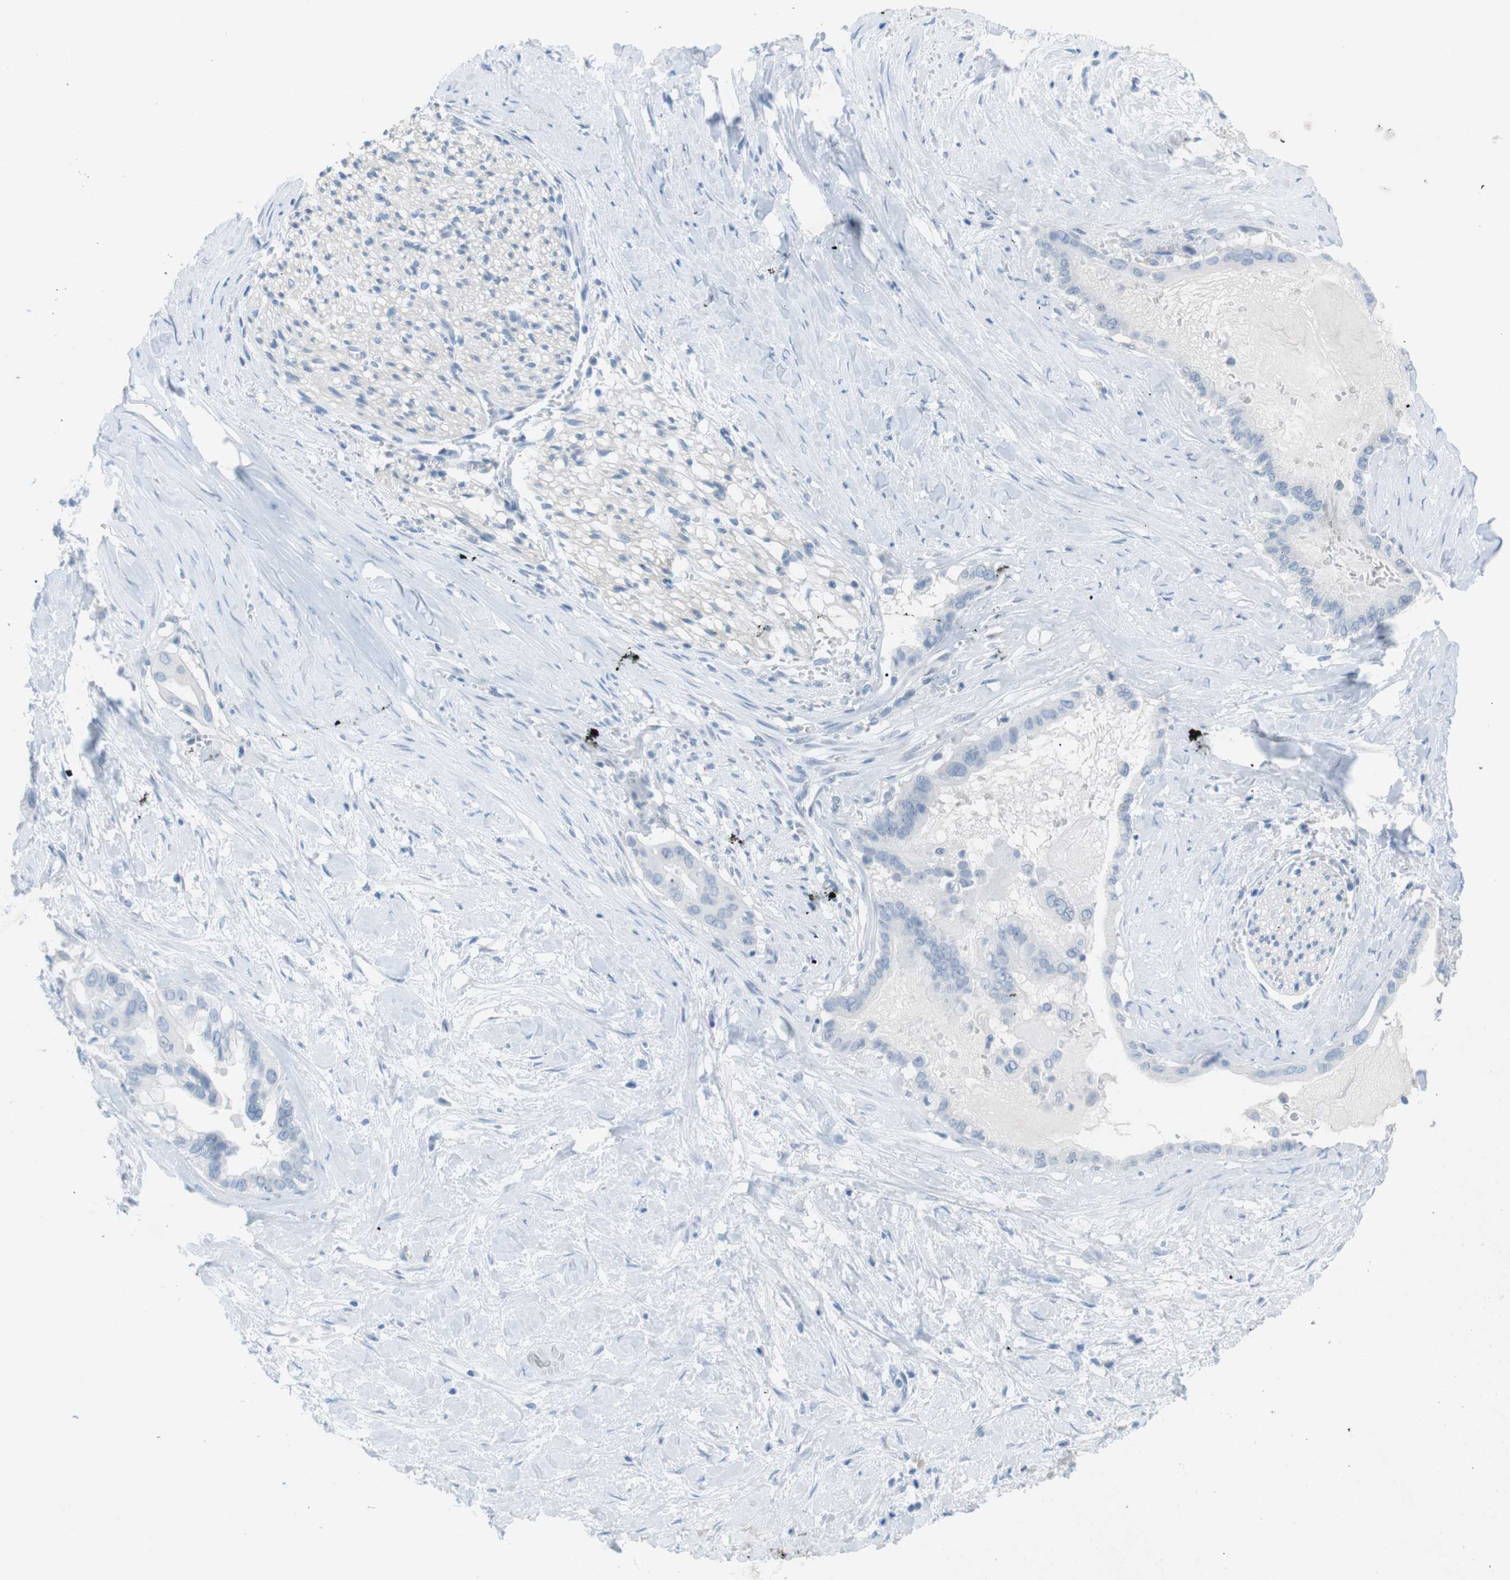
{"staining": {"intensity": "negative", "quantity": "none", "location": "none"}, "tissue": "pancreatic cancer", "cell_type": "Tumor cells", "image_type": "cancer", "snomed": [{"axis": "morphology", "description": "Adenocarcinoma, NOS"}, {"axis": "topography", "description": "Pancreas"}], "caption": "A histopathology image of pancreatic cancer (adenocarcinoma) stained for a protein exhibits no brown staining in tumor cells. (DAB (3,3'-diaminobenzidine) immunohistochemistry (IHC), high magnification).", "gene": "SALL4", "patient": {"sex": "male", "age": 55}}